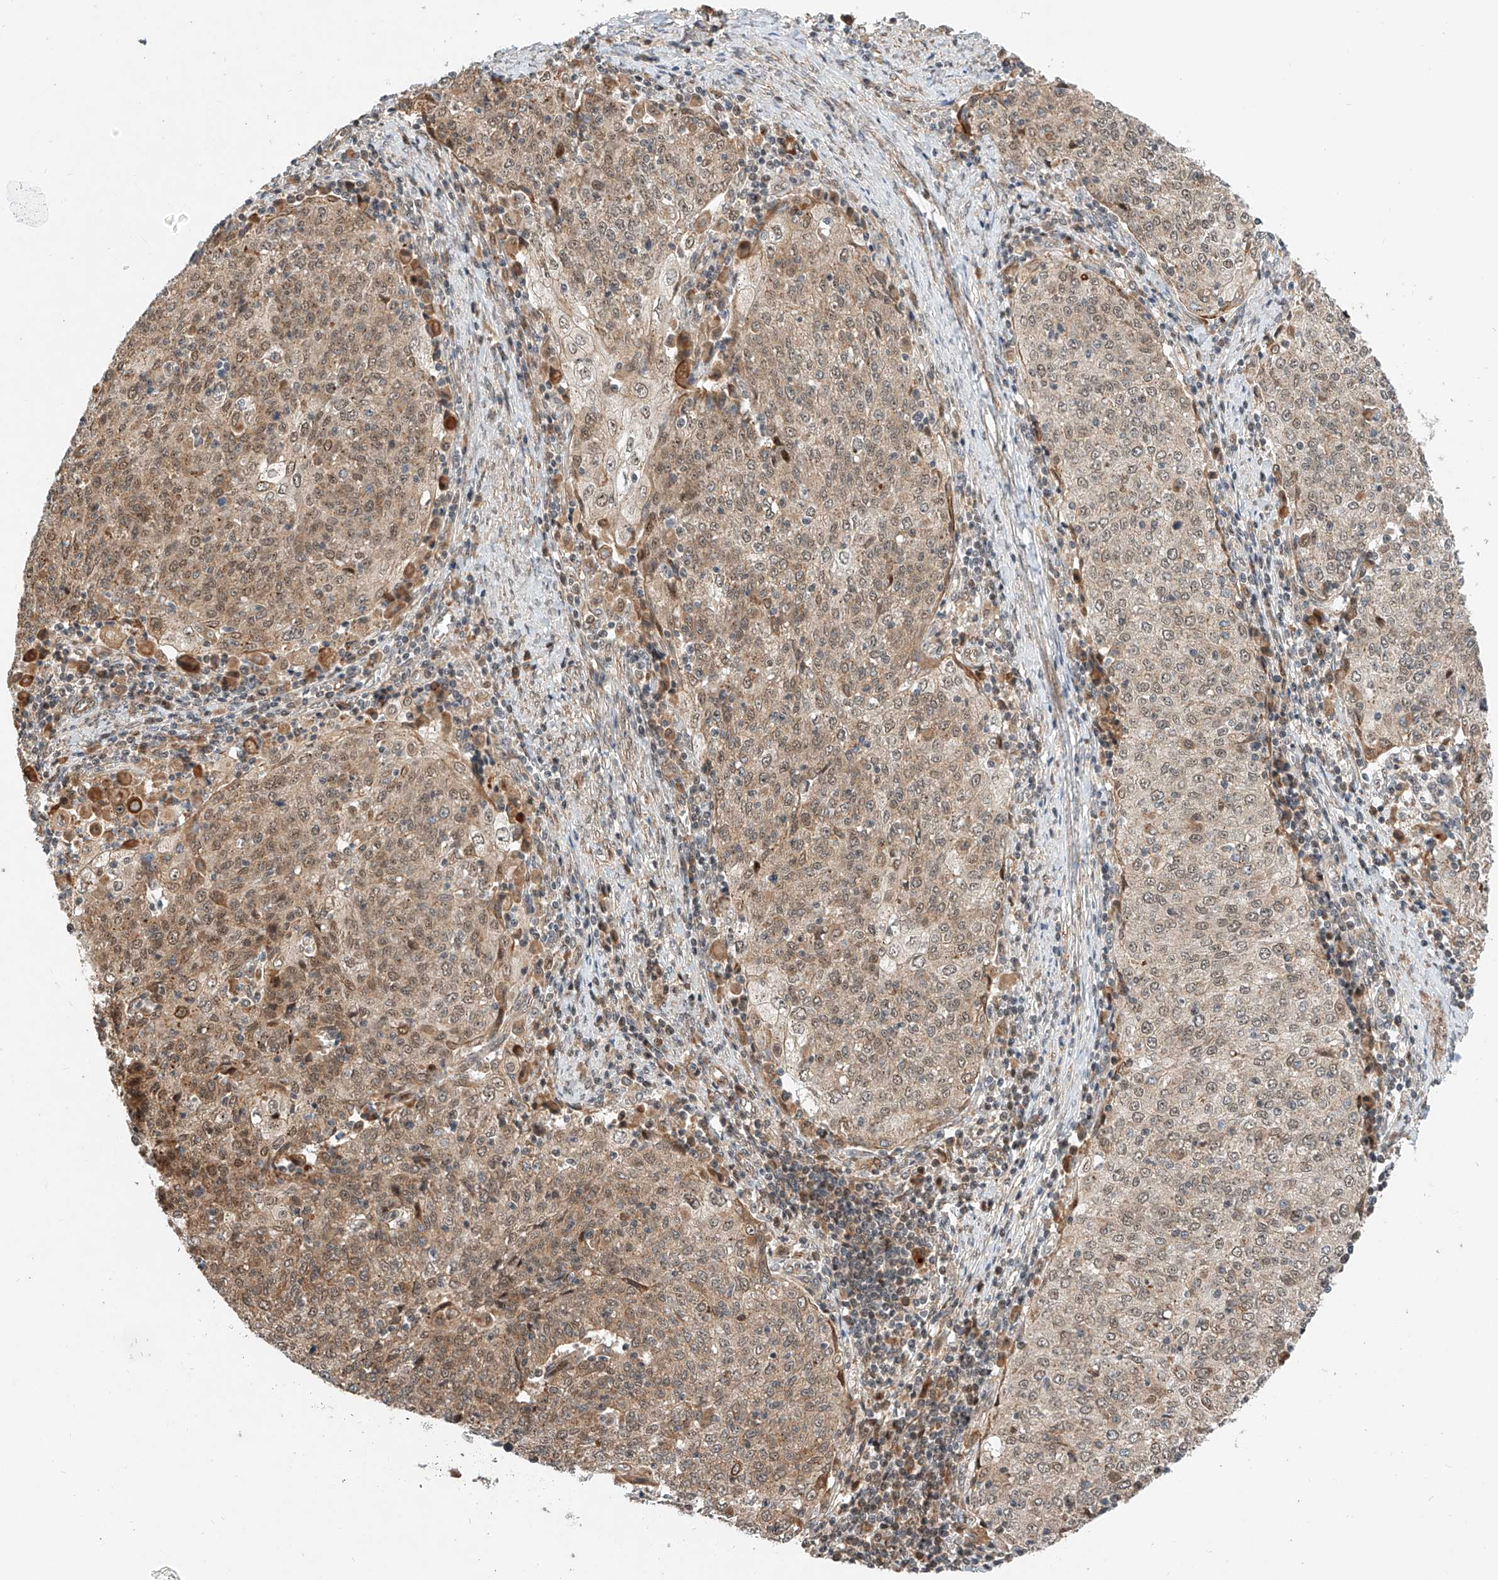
{"staining": {"intensity": "moderate", "quantity": ">75%", "location": "cytoplasmic/membranous,nuclear"}, "tissue": "cervical cancer", "cell_type": "Tumor cells", "image_type": "cancer", "snomed": [{"axis": "morphology", "description": "Squamous cell carcinoma, NOS"}, {"axis": "topography", "description": "Cervix"}], "caption": "This is an image of immunohistochemistry (IHC) staining of cervical squamous cell carcinoma, which shows moderate positivity in the cytoplasmic/membranous and nuclear of tumor cells.", "gene": "CPAMD8", "patient": {"sex": "female", "age": 48}}